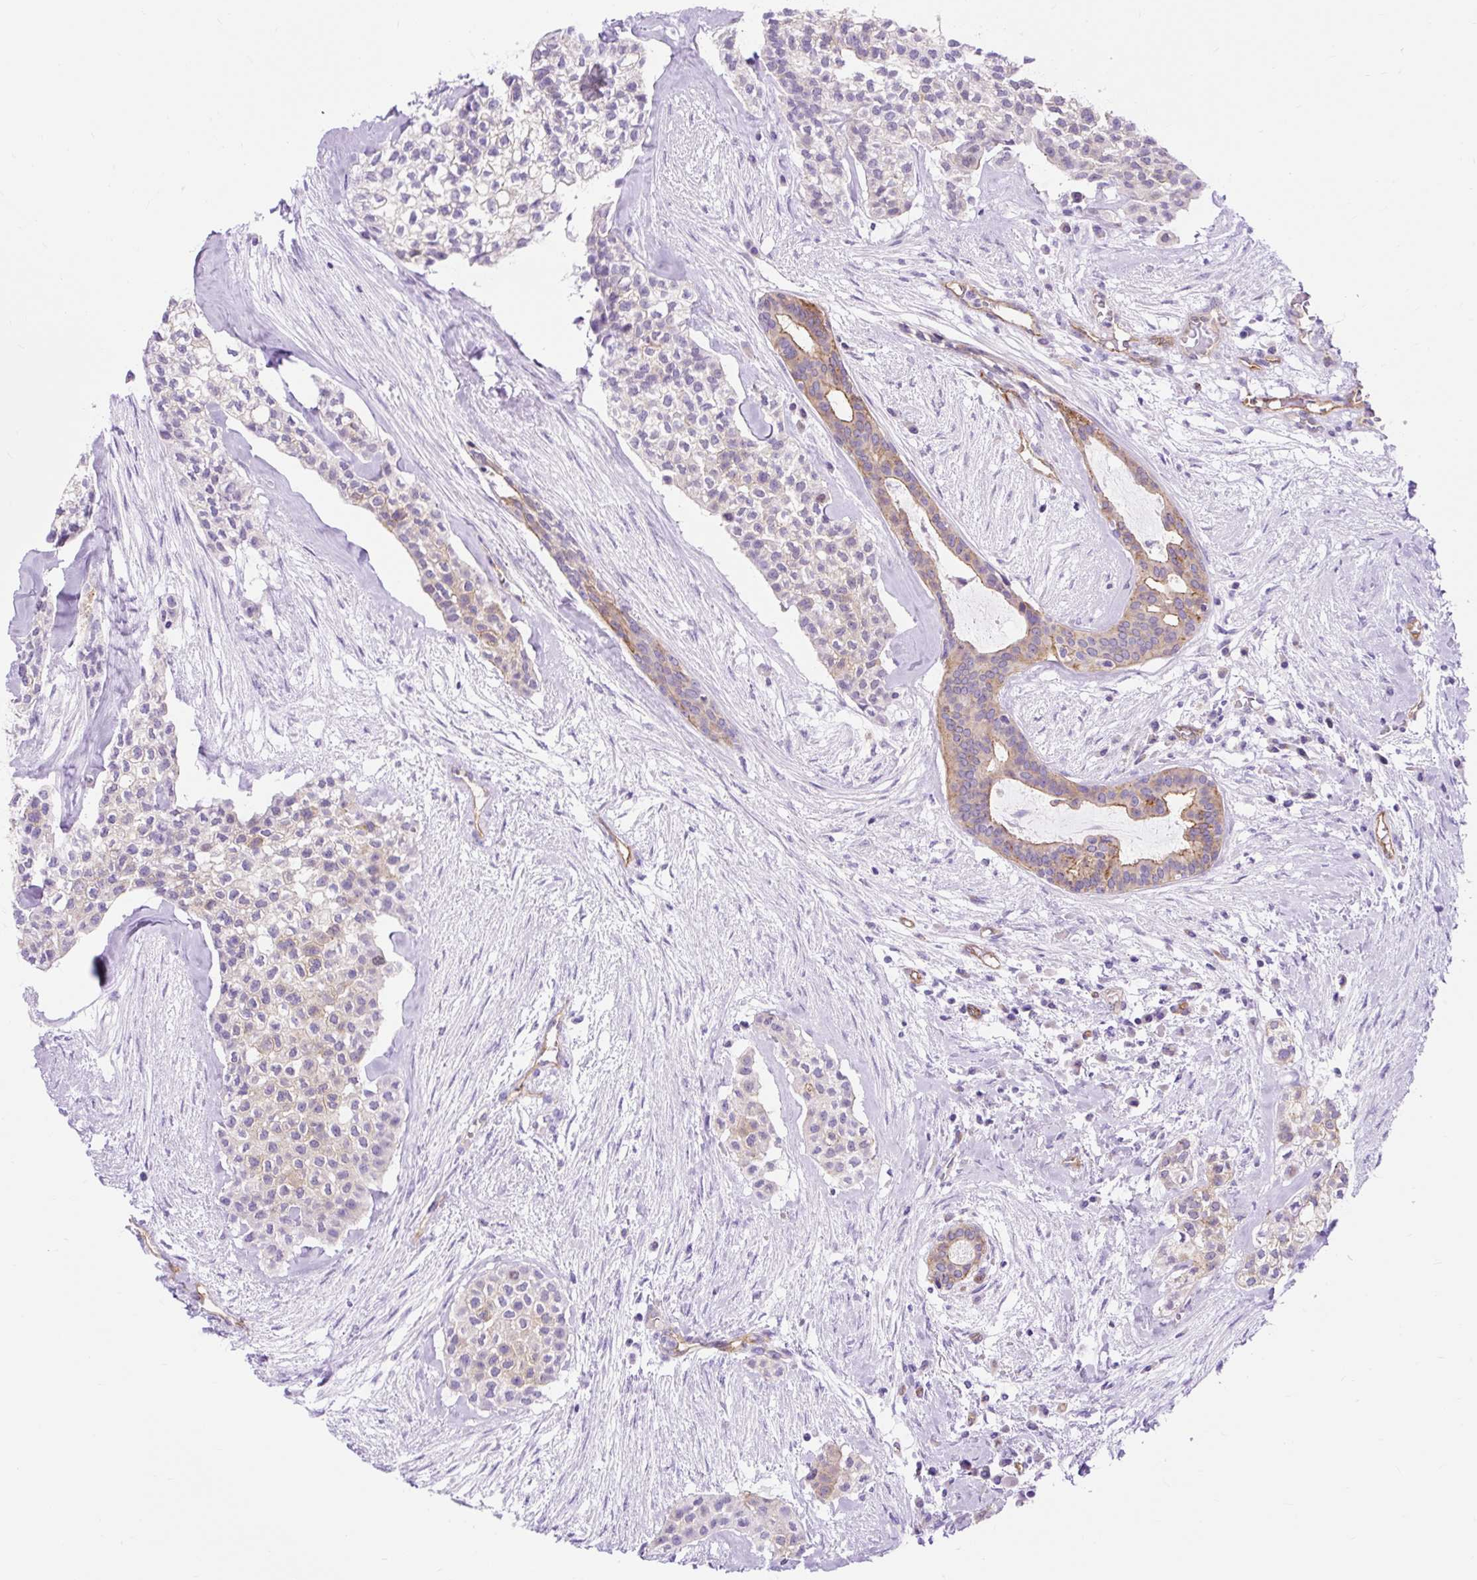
{"staining": {"intensity": "negative", "quantity": "none", "location": "none"}, "tissue": "head and neck cancer", "cell_type": "Tumor cells", "image_type": "cancer", "snomed": [{"axis": "morphology", "description": "Adenocarcinoma, NOS"}, {"axis": "topography", "description": "Head-Neck"}], "caption": "This photomicrograph is of head and neck adenocarcinoma stained with immunohistochemistry (IHC) to label a protein in brown with the nuclei are counter-stained blue. There is no positivity in tumor cells.", "gene": "HIP1R", "patient": {"sex": "male", "age": 81}}